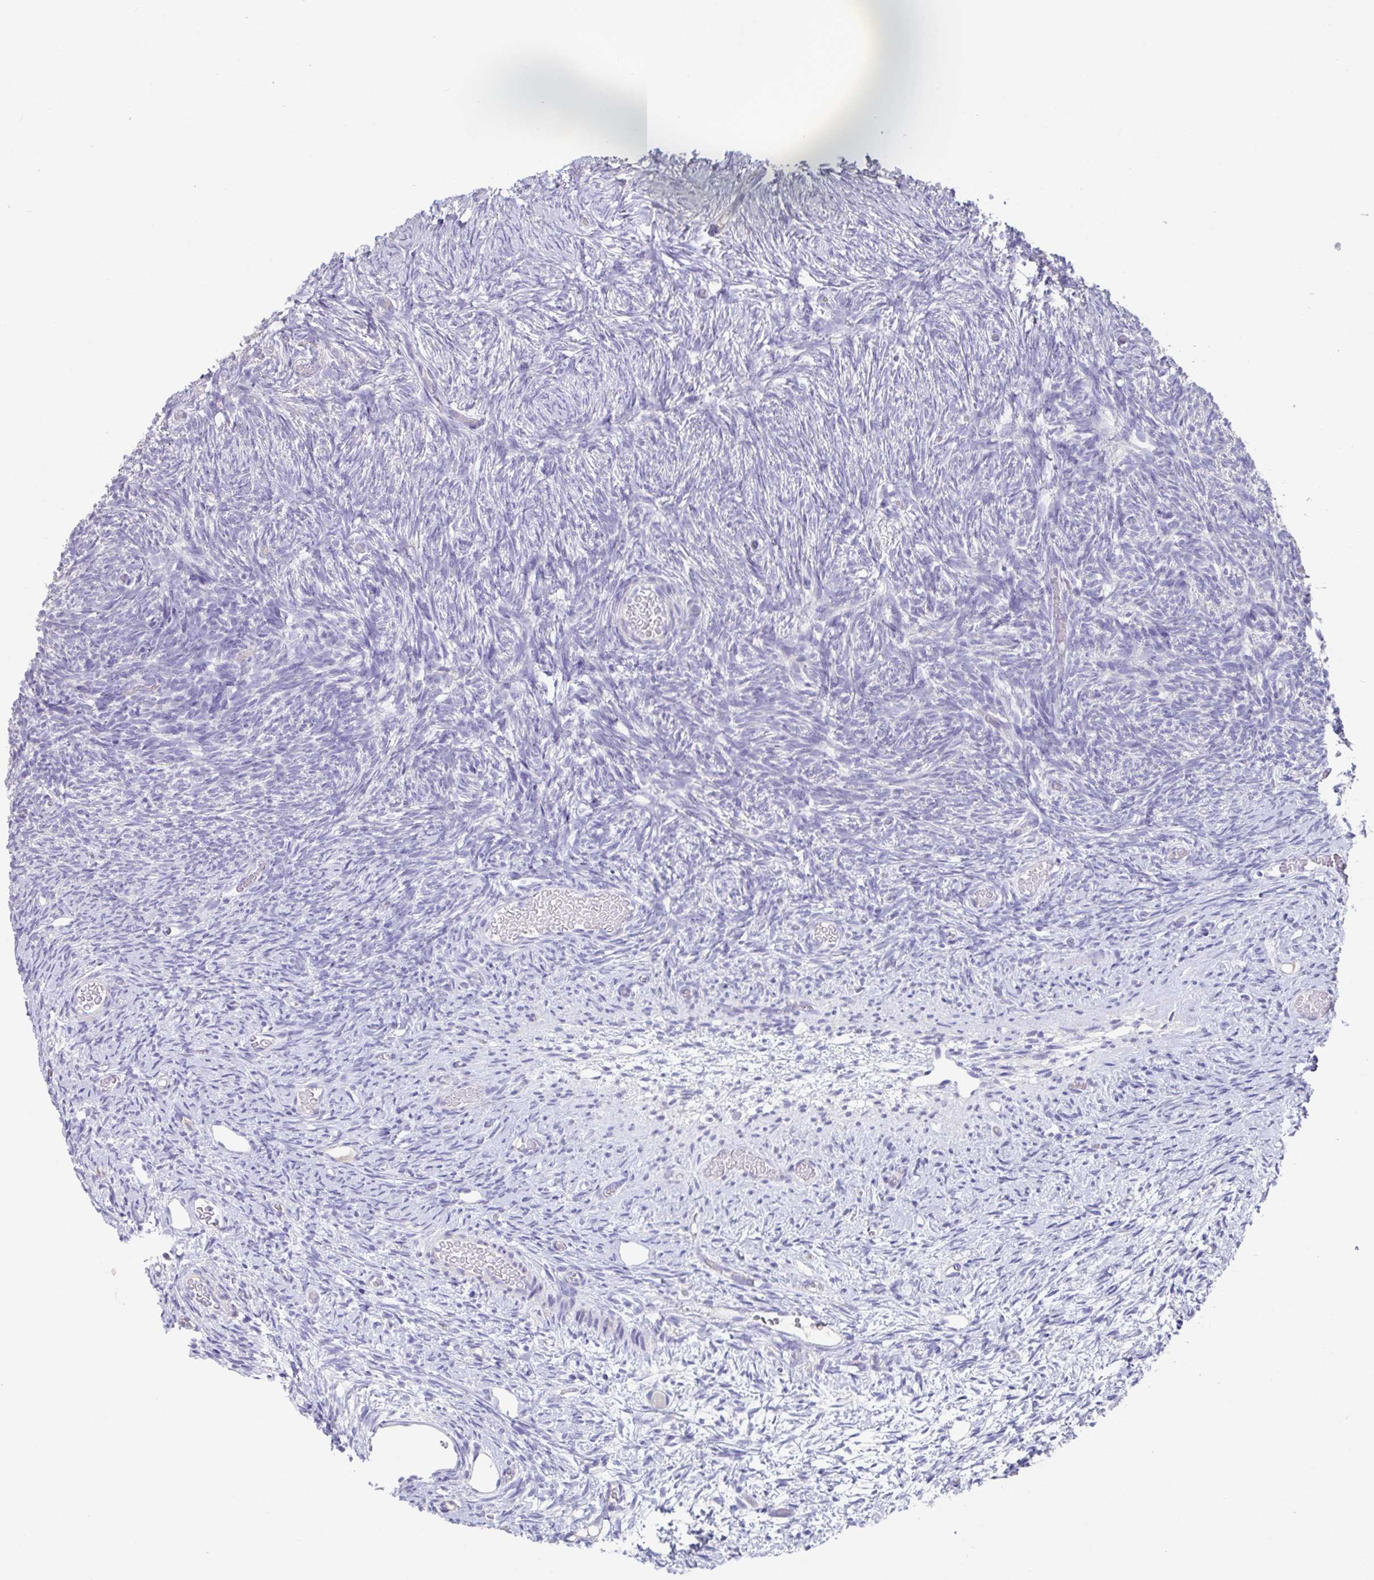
{"staining": {"intensity": "negative", "quantity": "none", "location": "none"}, "tissue": "ovary", "cell_type": "Follicle cells", "image_type": "normal", "snomed": [{"axis": "morphology", "description": "Normal tissue, NOS"}, {"axis": "topography", "description": "Ovary"}], "caption": "A histopathology image of ovary stained for a protein reveals no brown staining in follicle cells. (Brightfield microscopy of DAB immunohistochemistry at high magnification).", "gene": "SLC44A4", "patient": {"sex": "female", "age": 39}}